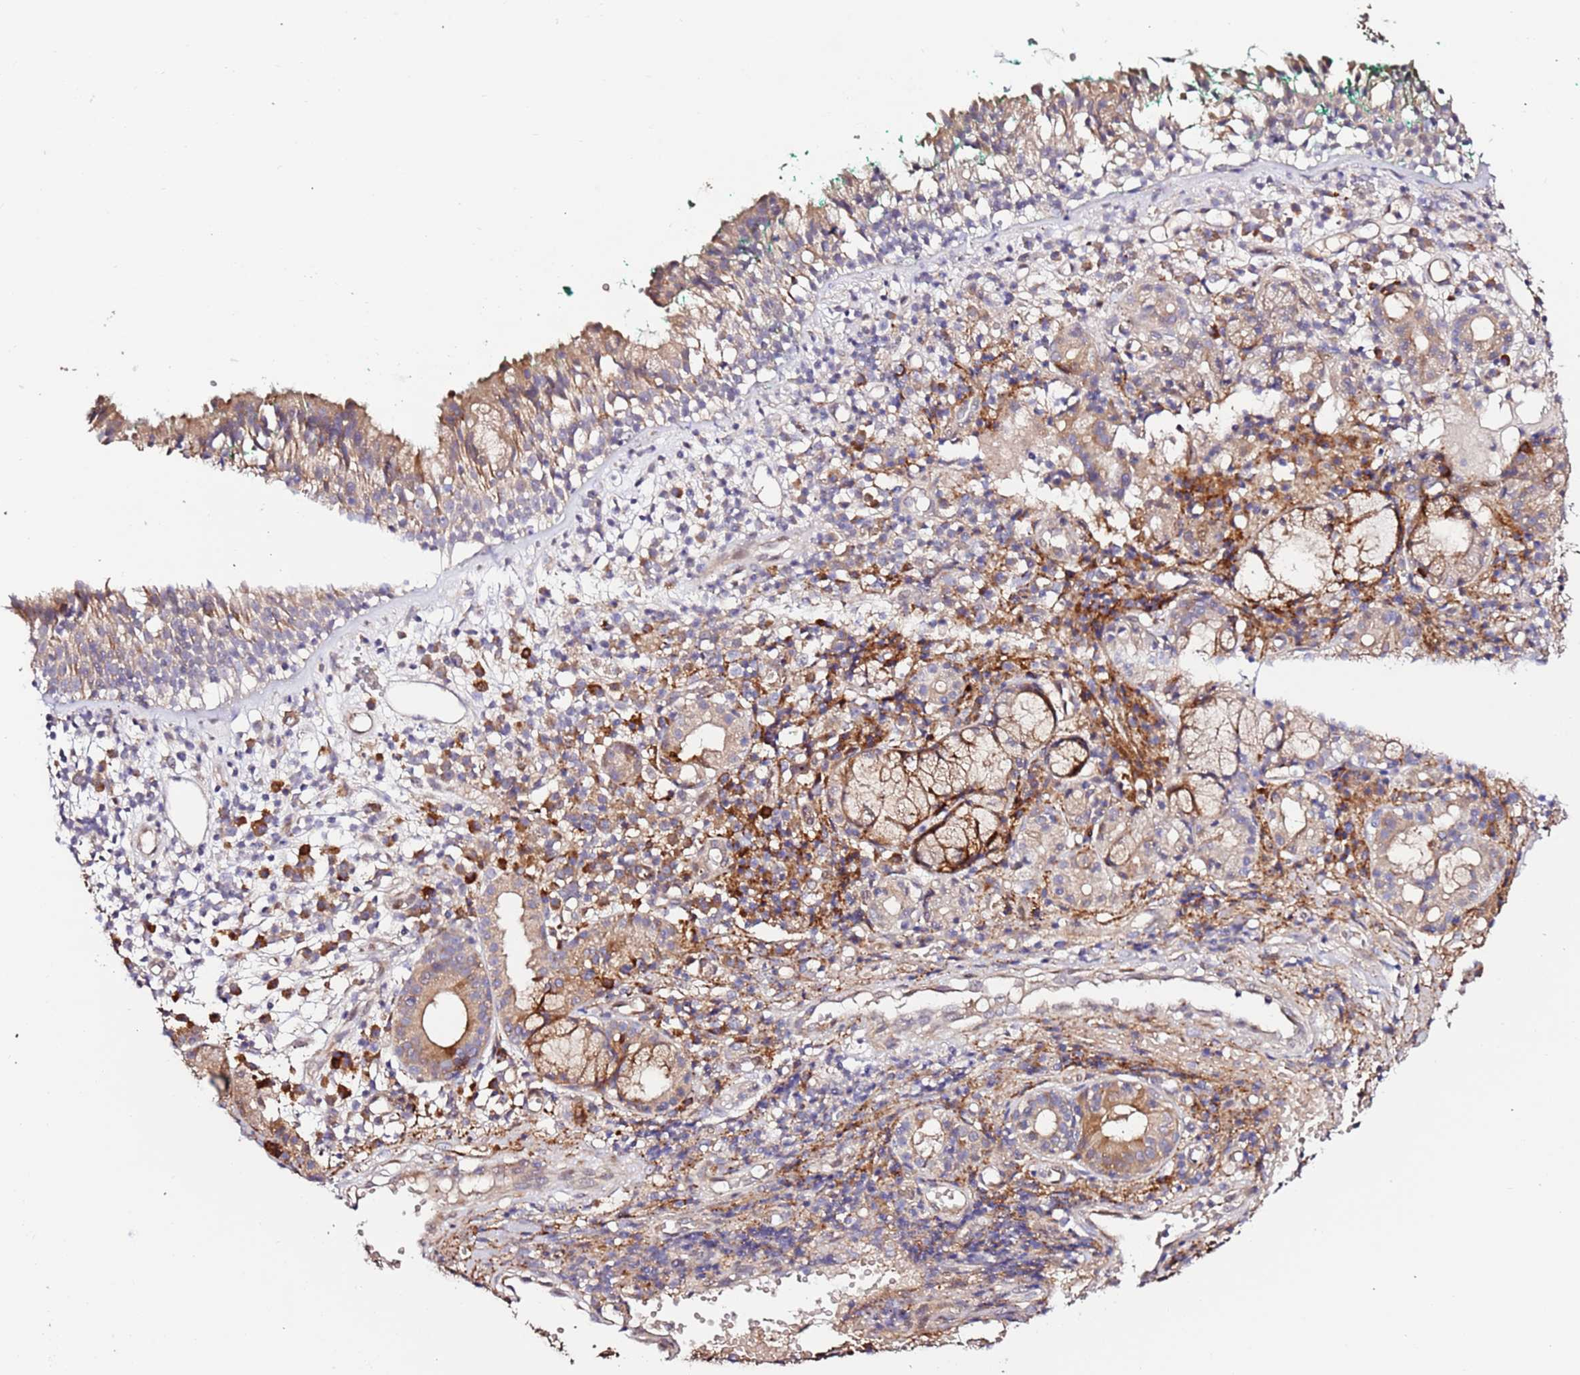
{"staining": {"intensity": "negative", "quantity": "none", "location": "none"}, "tissue": "adipose tissue", "cell_type": "Adipocytes", "image_type": "normal", "snomed": [{"axis": "morphology", "description": "Normal tissue, NOS"}, {"axis": "morphology", "description": "Basal cell carcinoma"}, {"axis": "topography", "description": "Cartilage tissue"}, {"axis": "topography", "description": "Nasopharynx"}, {"axis": "topography", "description": "Oral tissue"}], "caption": "A micrograph of adipose tissue stained for a protein demonstrates no brown staining in adipocytes.", "gene": "HSD17B7", "patient": {"sex": "female", "age": 77}}